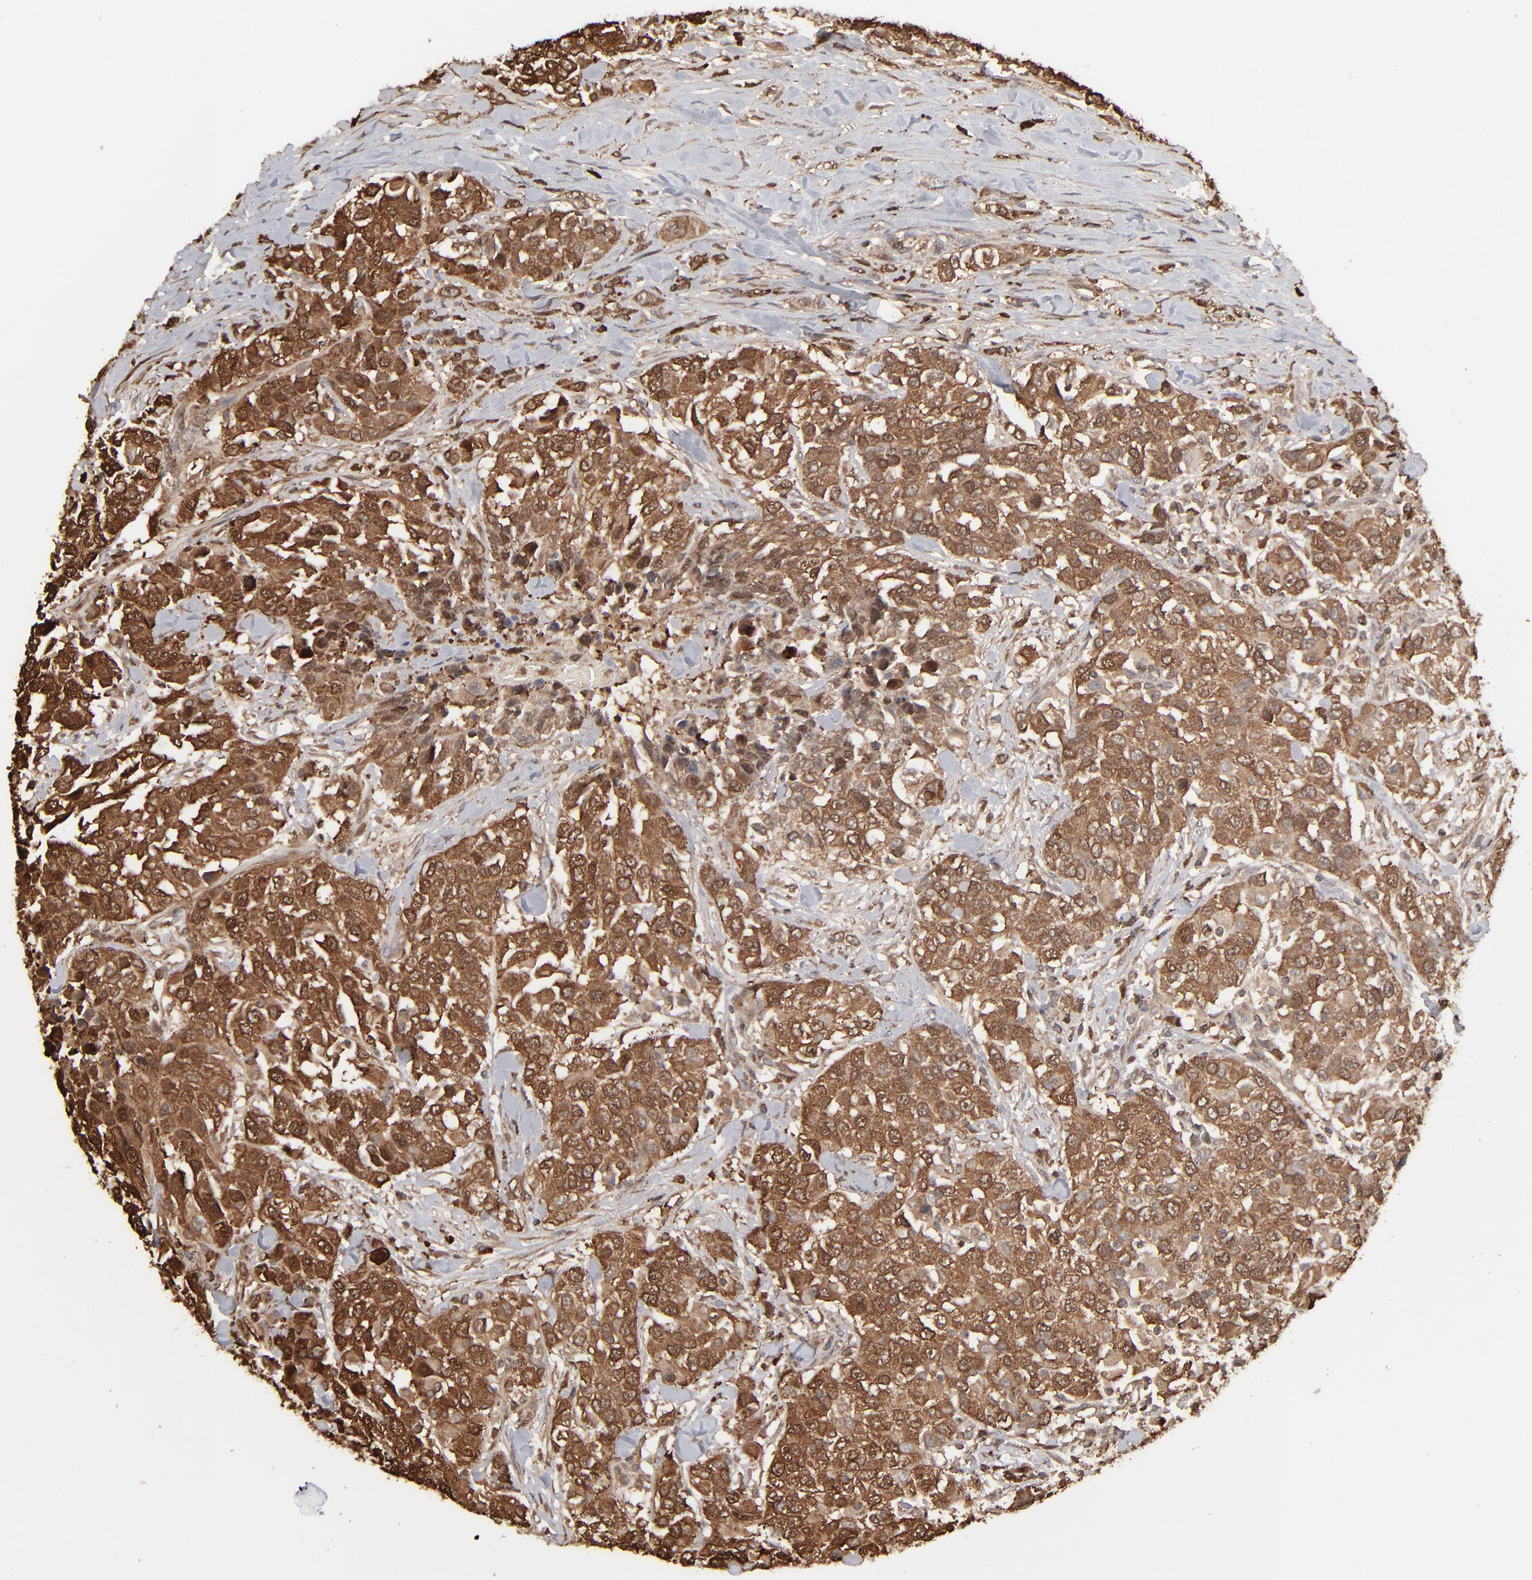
{"staining": {"intensity": "strong", "quantity": ">75%", "location": "cytoplasmic/membranous"}, "tissue": "urothelial cancer", "cell_type": "Tumor cells", "image_type": "cancer", "snomed": [{"axis": "morphology", "description": "Urothelial carcinoma, High grade"}, {"axis": "topography", "description": "Urinary bladder"}], "caption": "This is a histology image of IHC staining of high-grade urothelial carcinoma, which shows strong expression in the cytoplasmic/membranous of tumor cells.", "gene": "NME1-NME2", "patient": {"sex": "female", "age": 80}}